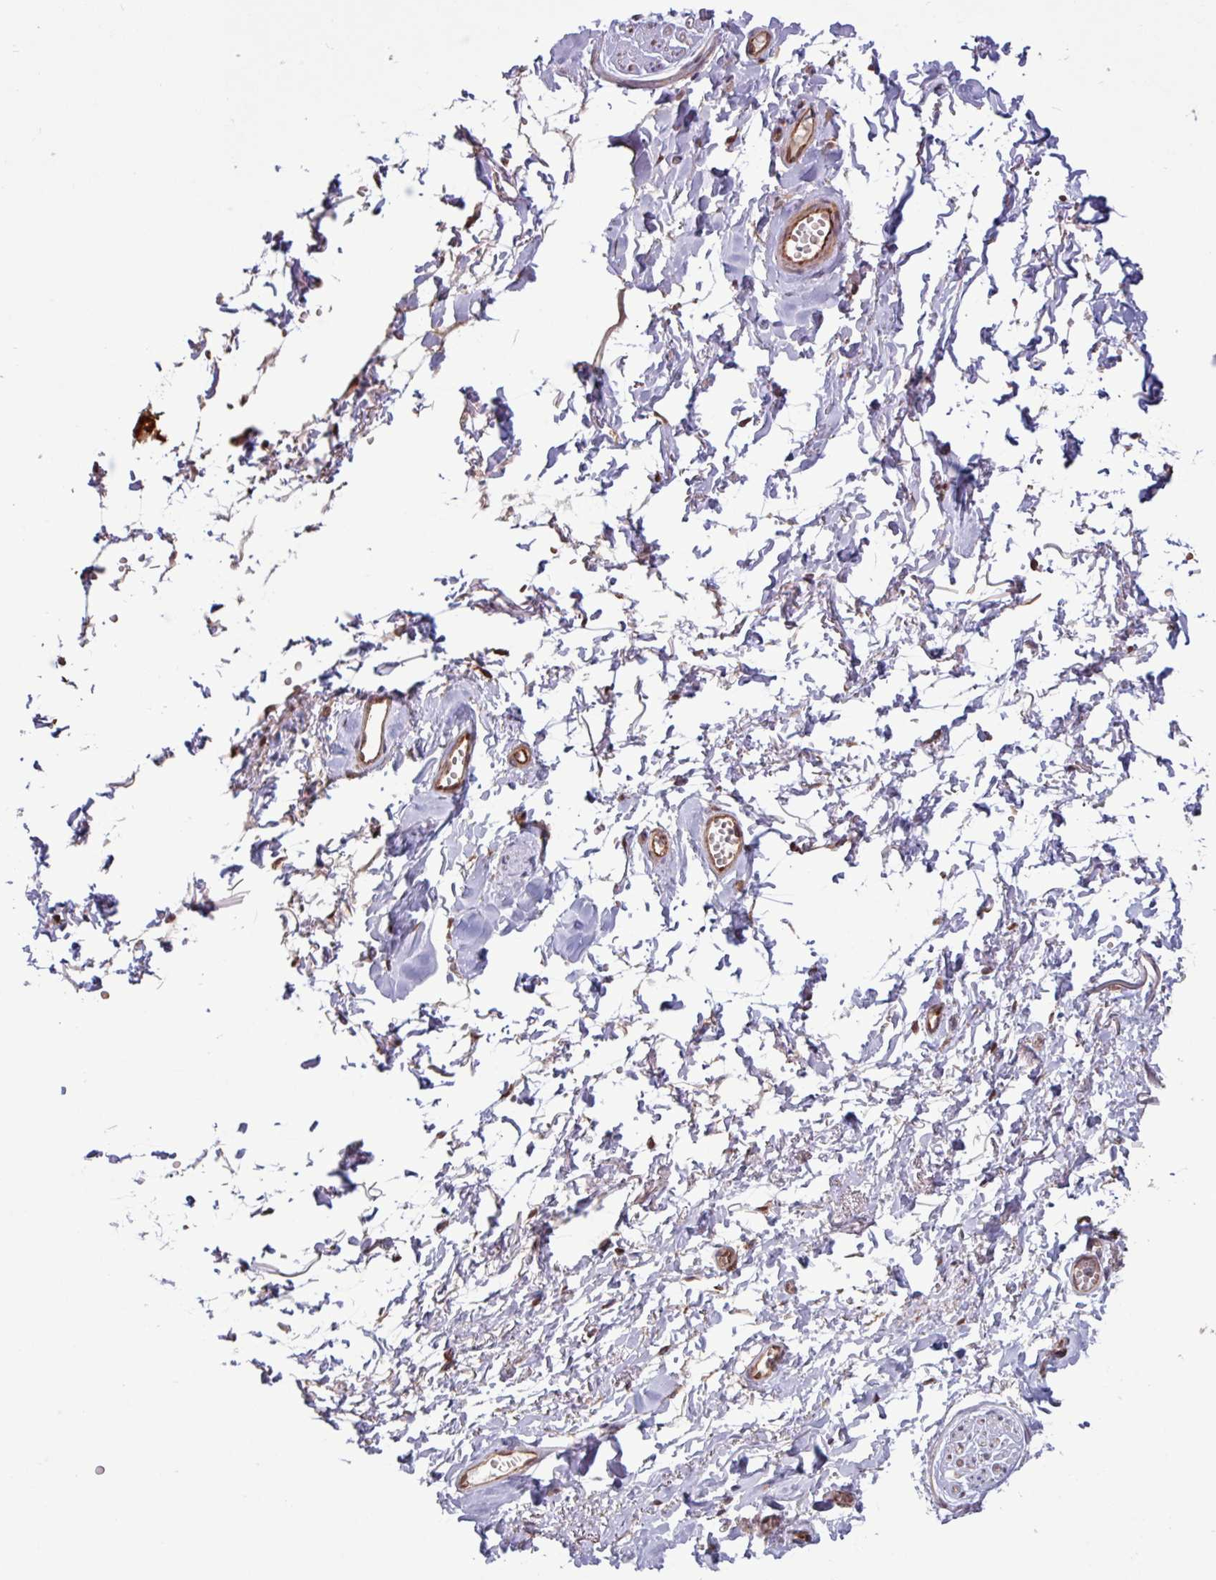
{"staining": {"intensity": "negative", "quantity": "none", "location": "none"}, "tissue": "adipose tissue", "cell_type": "Adipocytes", "image_type": "normal", "snomed": [{"axis": "morphology", "description": "Normal tissue, NOS"}, {"axis": "topography", "description": "Vulva"}, {"axis": "topography", "description": "Vagina"}, {"axis": "topography", "description": "Peripheral nerve tissue"}], "caption": "Photomicrograph shows no protein expression in adipocytes of benign adipose tissue.", "gene": "PDPR", "patient": {"sex": "female", "age": 66}}